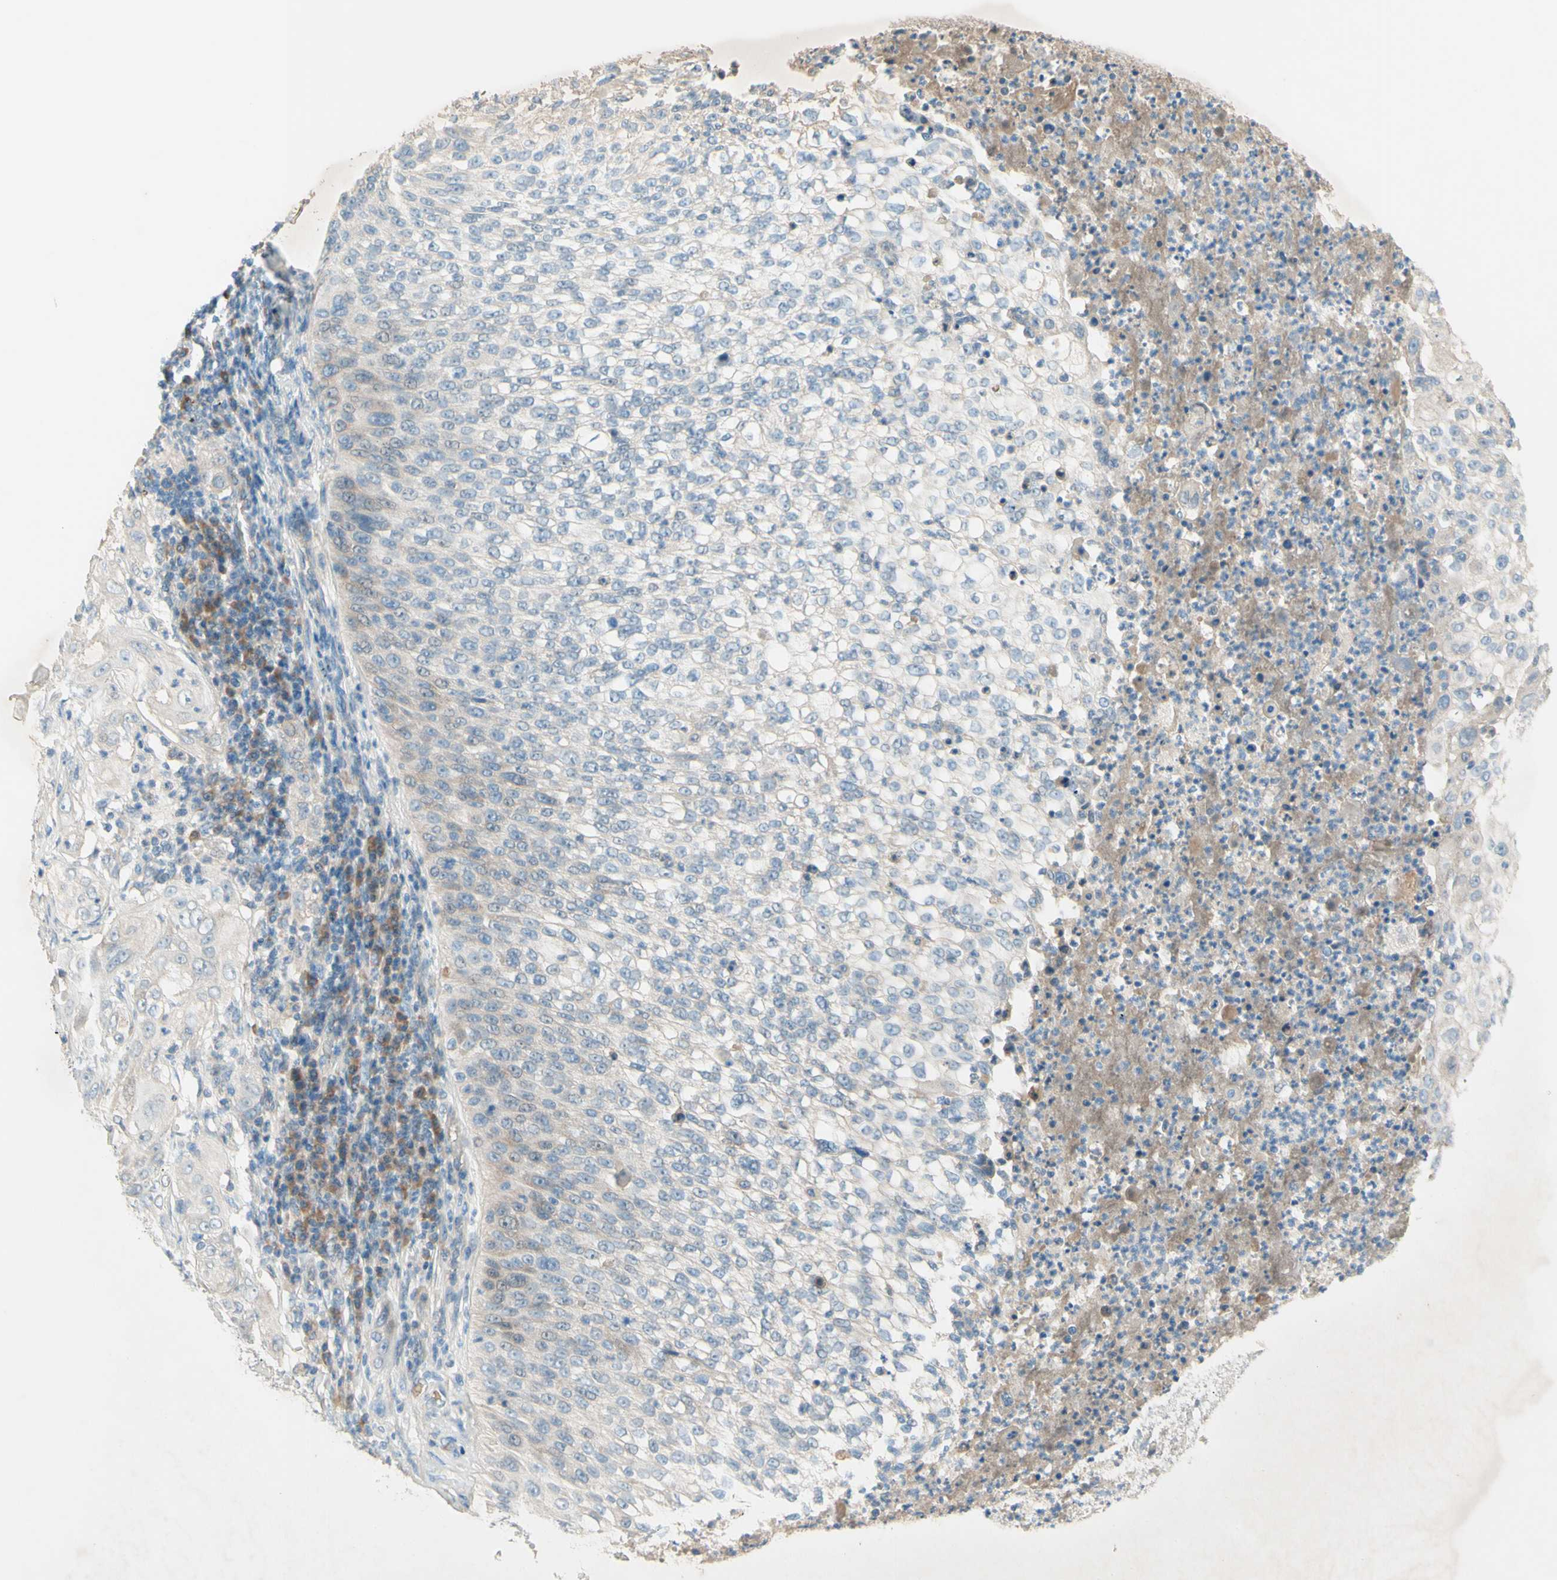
{"staining": {"intensity": "negative", "quantity": "none", "location": "none"}, "tissue": "lung cancer", "cell_type": "Tumor cells", "image_type": "cancer", "snomed": [{"axis": "morphology", "description": "Inflammation, NOS"}, {"axis": "morphology", "description": "Squamous cell carcinoma, NOS"}, {"axis": "topography", "description": "Lymph node"}, {"axis": "topography", "description": "Soft tissue"}, {"axis": "topography", "description": "Lung"}], "caption": "Immunohistochemical staining of human lung squamous cell carcinoma exhibits no significant staining in tumor cells.", "gene": "IL2", "patient": {"sex": "male", "age": 66}}